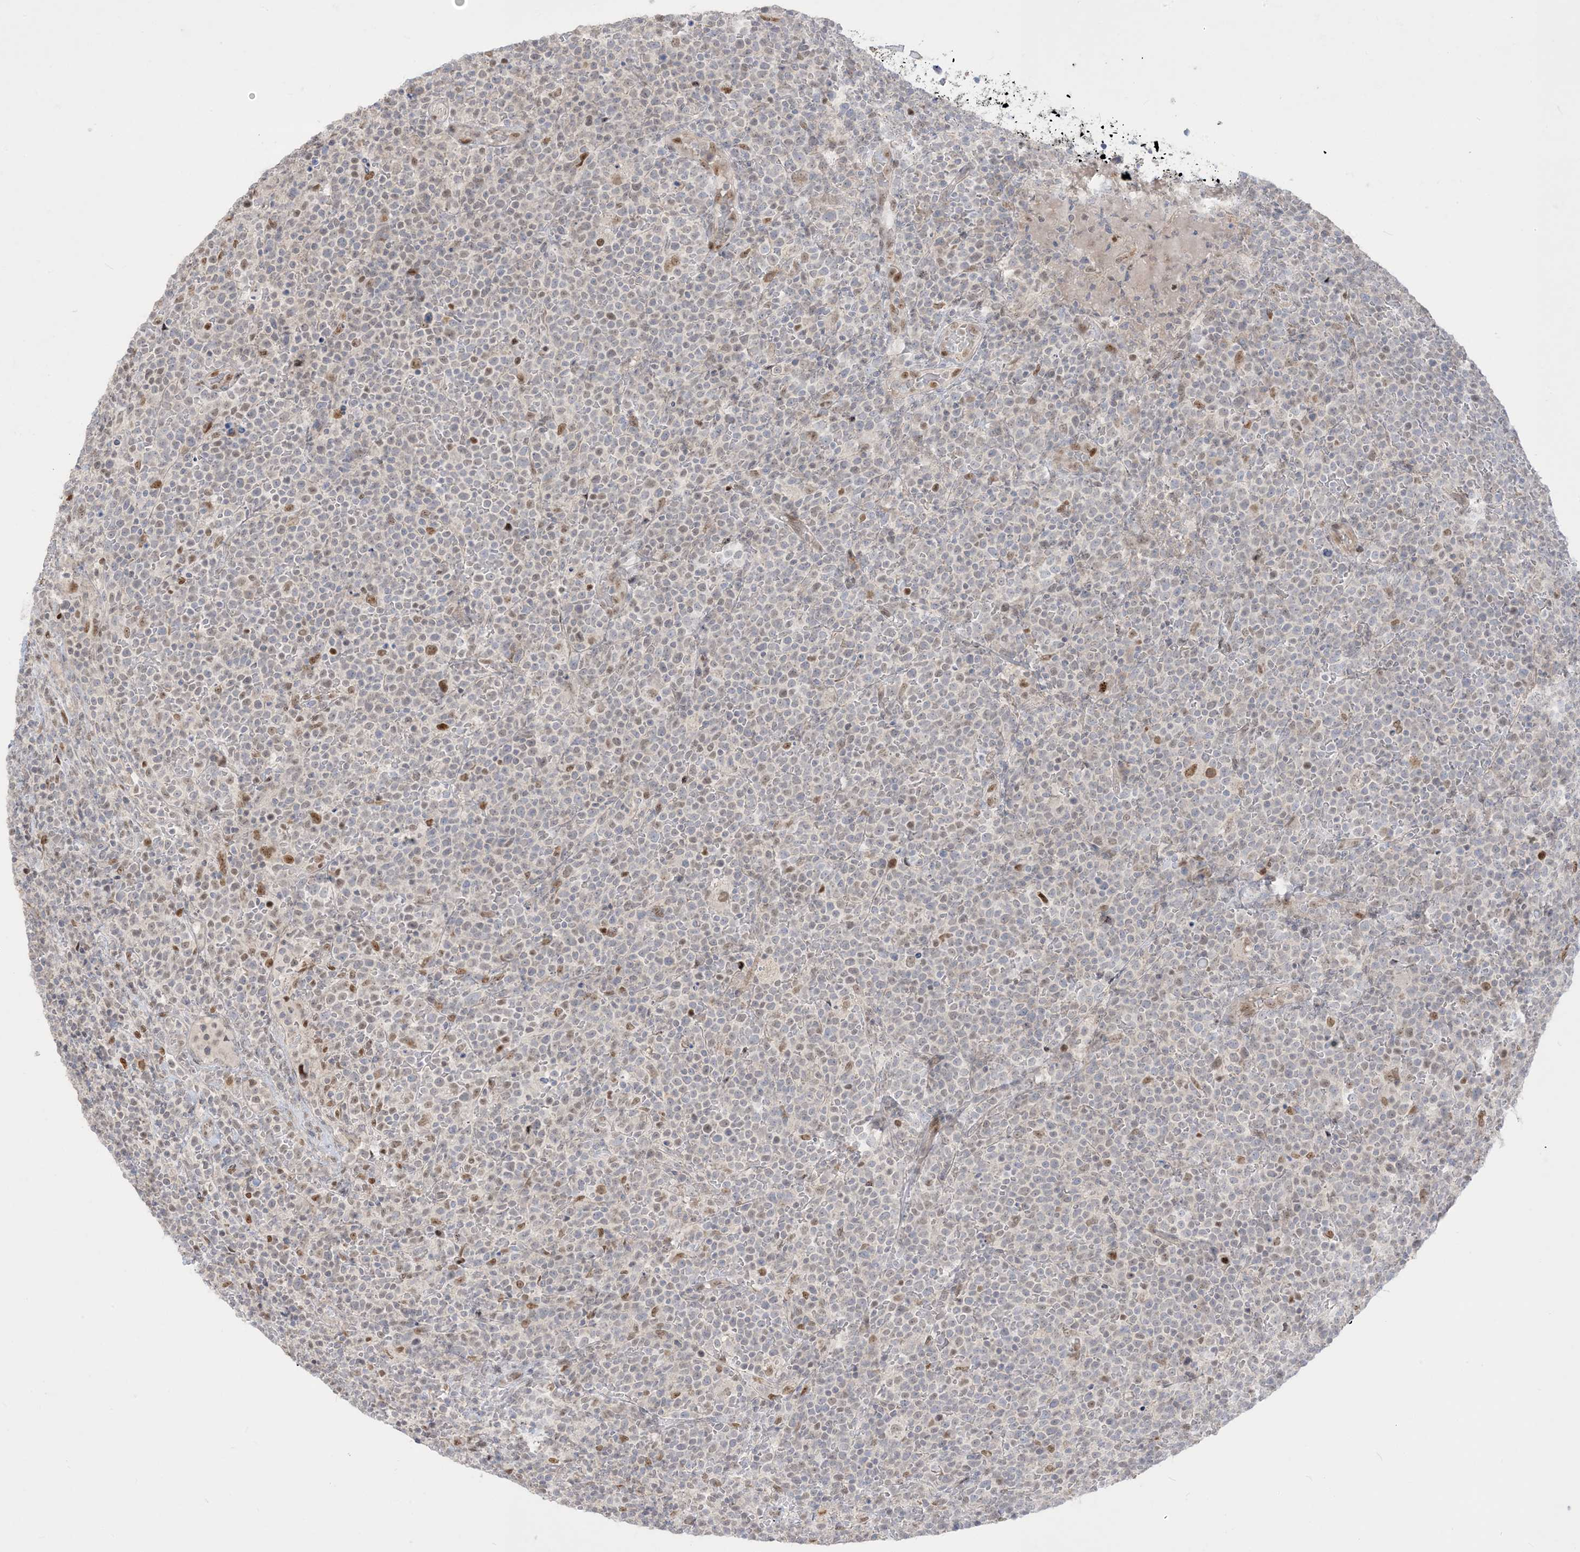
{"staining": {"intensity": "weak", "quantity": "<25%", "location": "nuclear"}, "tissue": "lymphoma", "cell_type": "Tumor cells", "image_type": "cancer", "snomed": [{"axis": "morphology", "description": "Malignant lymphoma, non-Hodgkin's type, High grade"}, {"axis": "topography", "description": "Lymph node"}], "caption": "High power microscopy histopathology image of an immunohistochemistry photomicrograph of lymphoma, revealing no significant expression in tumor cells.", "gene": "BHLHE40", "patient": {"sex": "male", "age": 61}}